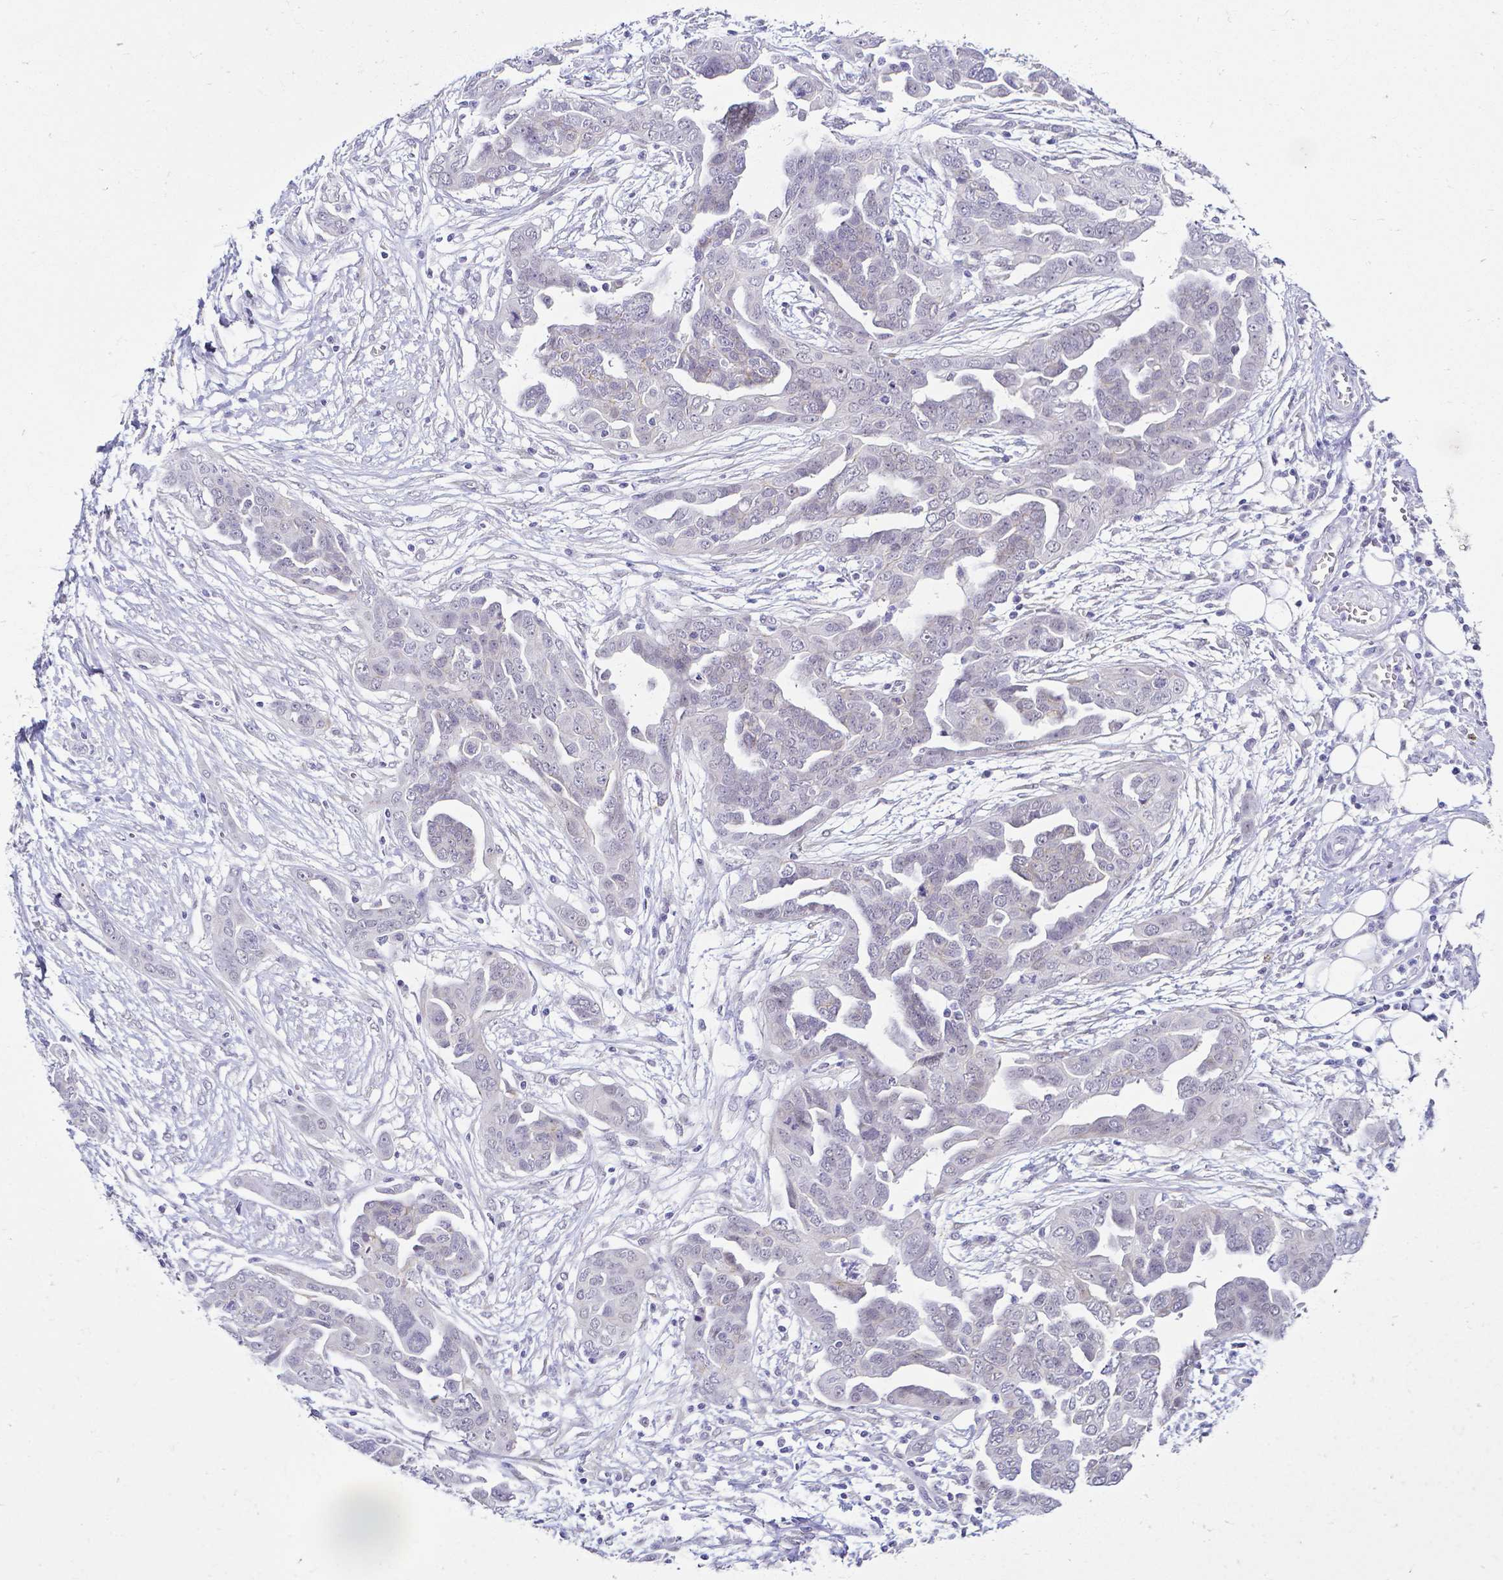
{"staining": {"intensity": "negative", "quantity": "none", "location": "none"}, "tissue": "ovarian cancer", "cell_type": "Tumor cells", "image_type": "cancer", "snomed": [{"axis": "morphology", "description": "Cystadenocarcinoma, serous, NOS"}, {"axis": "topography", "description": "Ovary"}], "caption": "High magnification brightfield microscopy of ovarian serous cystadenocarcinoma stained with DAB (brown) and counterstained with hematoxylin (blue): tumor cells show no significant staining. The staining is performed using DAB (3,3'-diaminobenzidine) brown chromogen with nuclei counter-stained in using hematoxylin.", "gene": "FAM83G", "patient": {"sex": "female", "age": 59}}